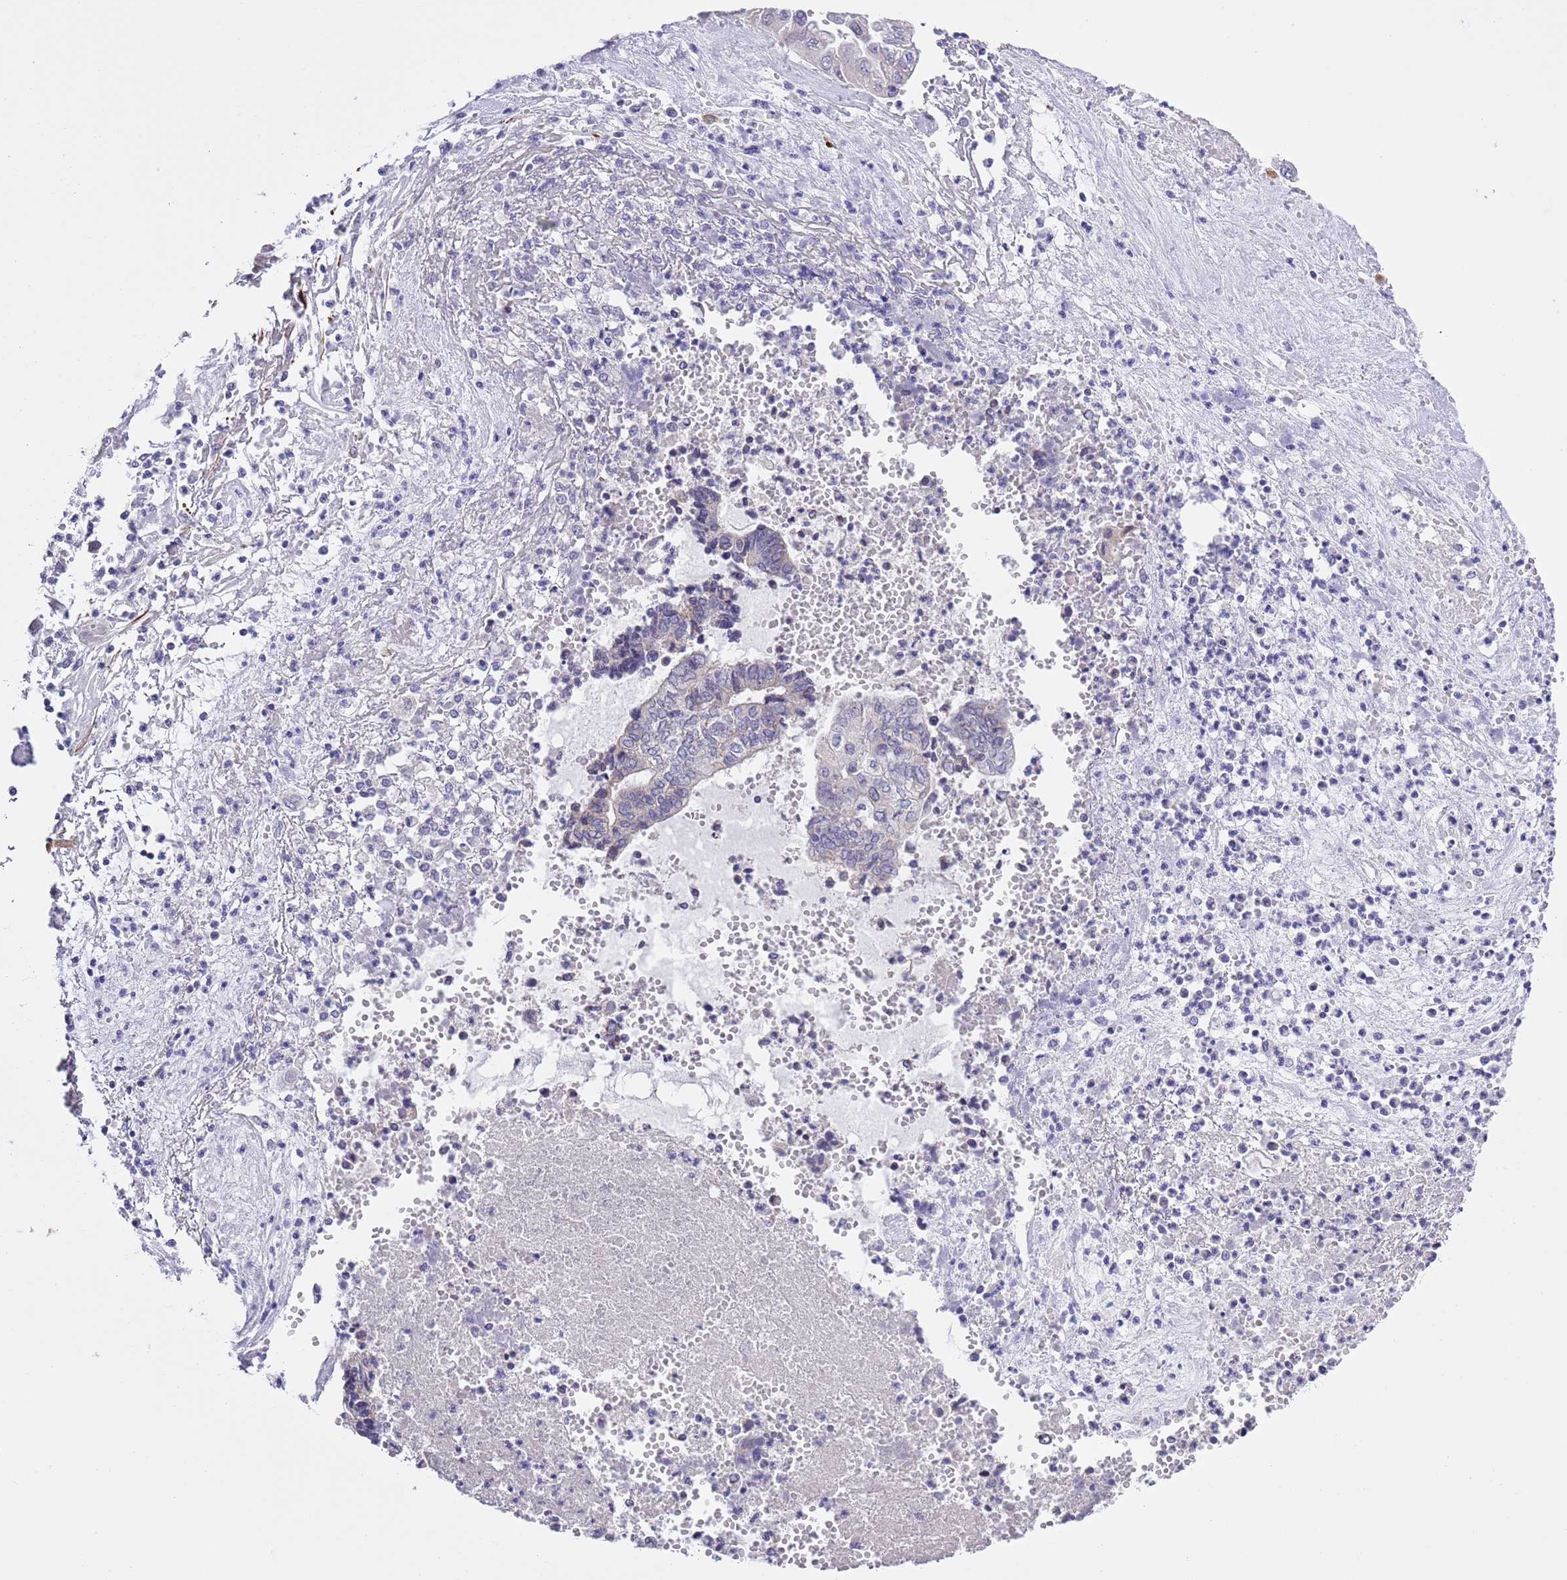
{"staining": {"intensity": "negative", "quantity": "none", "location": "none"}, "tissue": "endometrial cancer", "cell_type": "Tumor cells", "image_type": "cancer", "snomed": [{"axis": "morphology", "description": "Adenocarcinoma, NOS"}, {"axis": "topography", "description": "Uterus"}, {"axis": "topography", "description": "Endometrium"}], "caption": "Immunohistochemistry photomicrograph of neoplastic tissue: human endometrial cancer stained with DAB (3,3'-diaminobenzidine) displays no significant protein positivity in tumor cells. (Brightfield microscopy of DAB (3,3'-diaminobenzidine) immunohistochemistry at high magnification).", "gene": "NET1", "patient": {"sex": "female", "age": 70}}